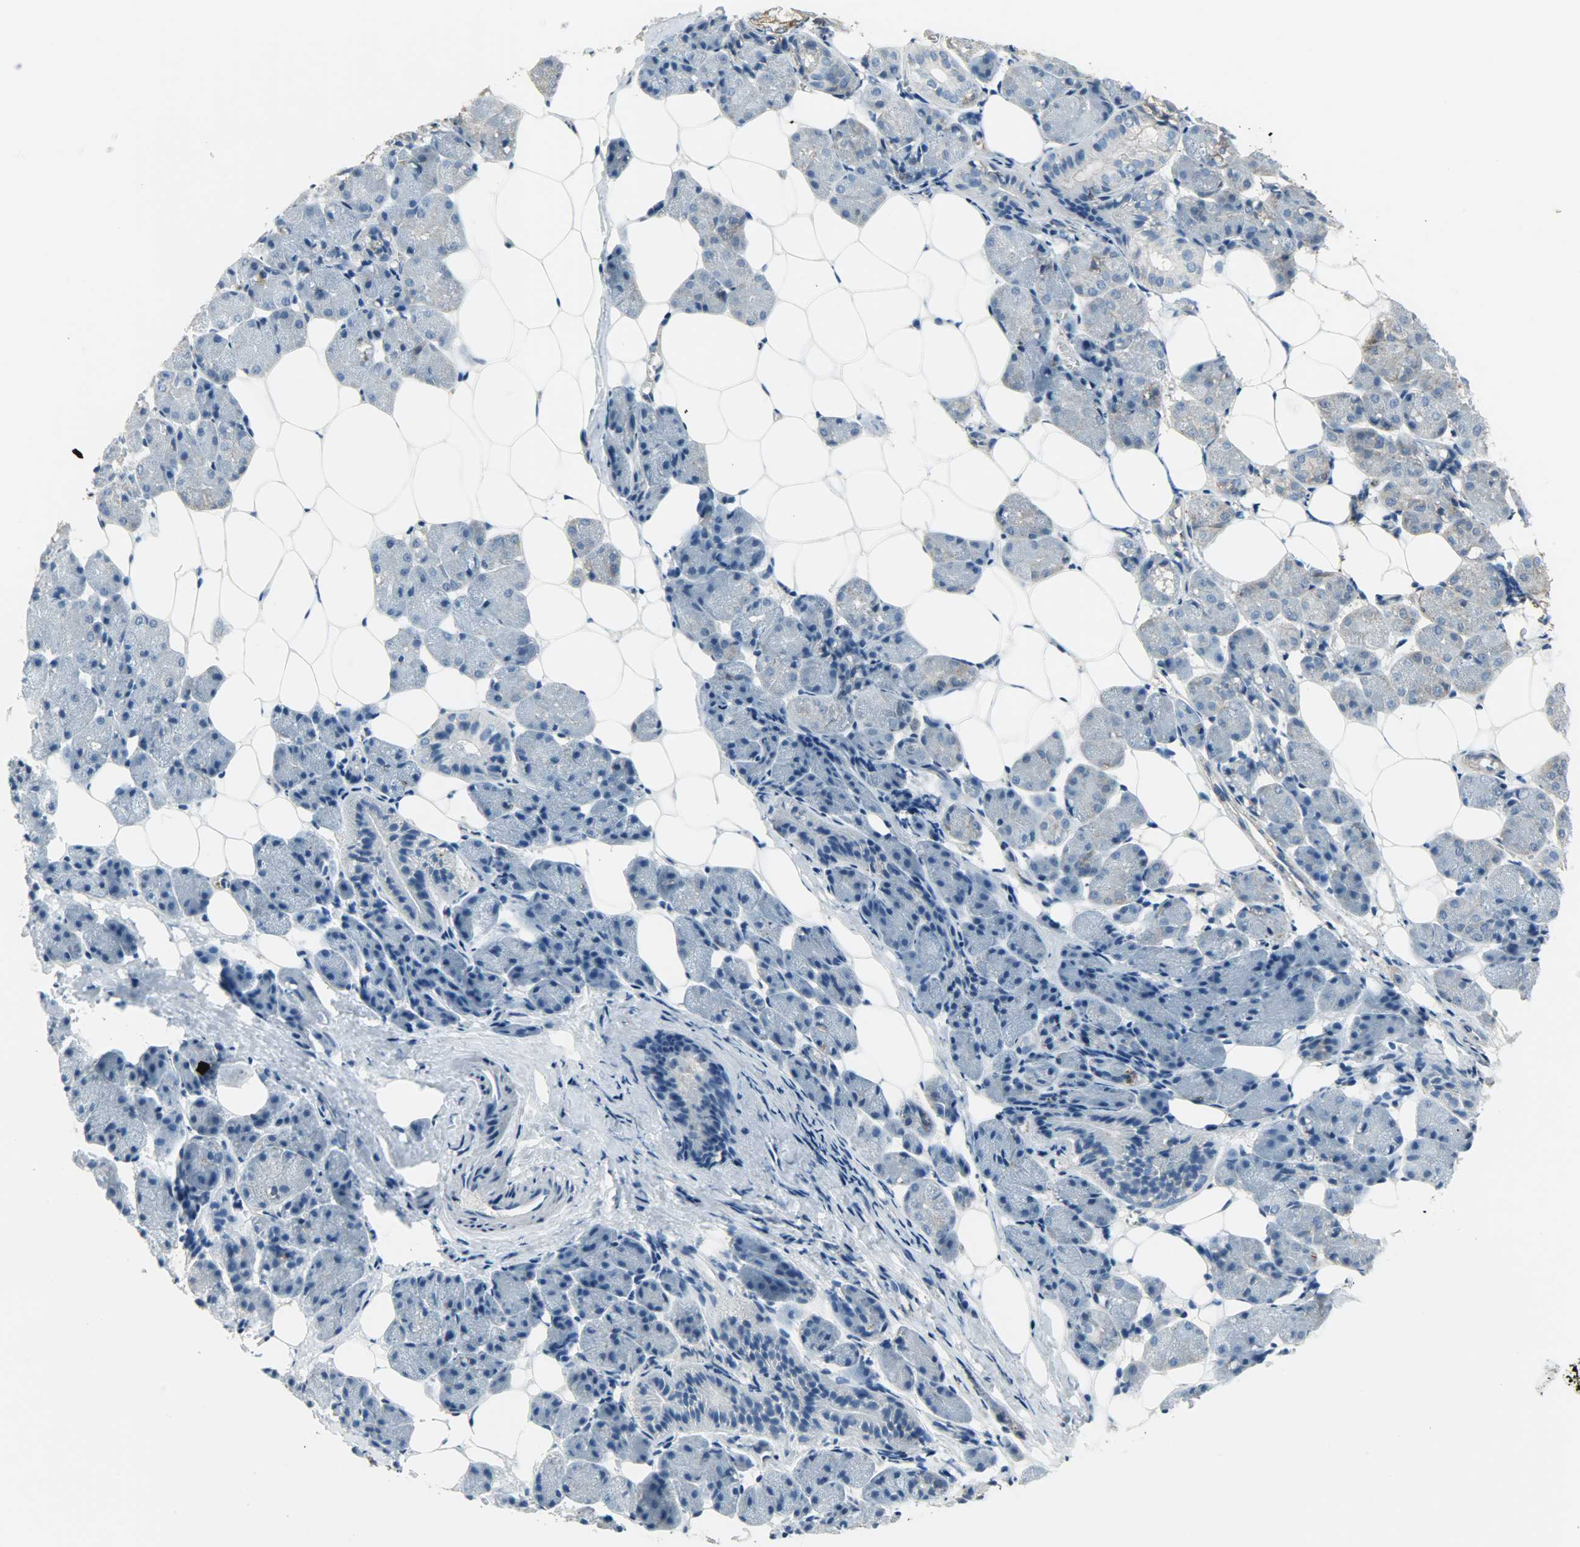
{"staining": {"intensity": "strong", "quantity": "<25%", "location": "cytoplasmic/membranous"}, "tissue": "salivary gland", "cell_type": "Glandular cells", "image_type": "normal", "snomed": [{"axis": "morphology", "description": "Normal tissue, NOS"}, {"axis": "morphology", "description": "Adenoma, NOS"}, {"axis": "topography", "description": "Salivary gland"}], "caption": "Immunohistochemistry (IHC) of benign salivary gland exhibits medium levels of strong cytoplasmic/membranous expression in about <25% of glandular cells.", "gene": "DNAJA4", "patient": {"sex": "female", "age": 32}}